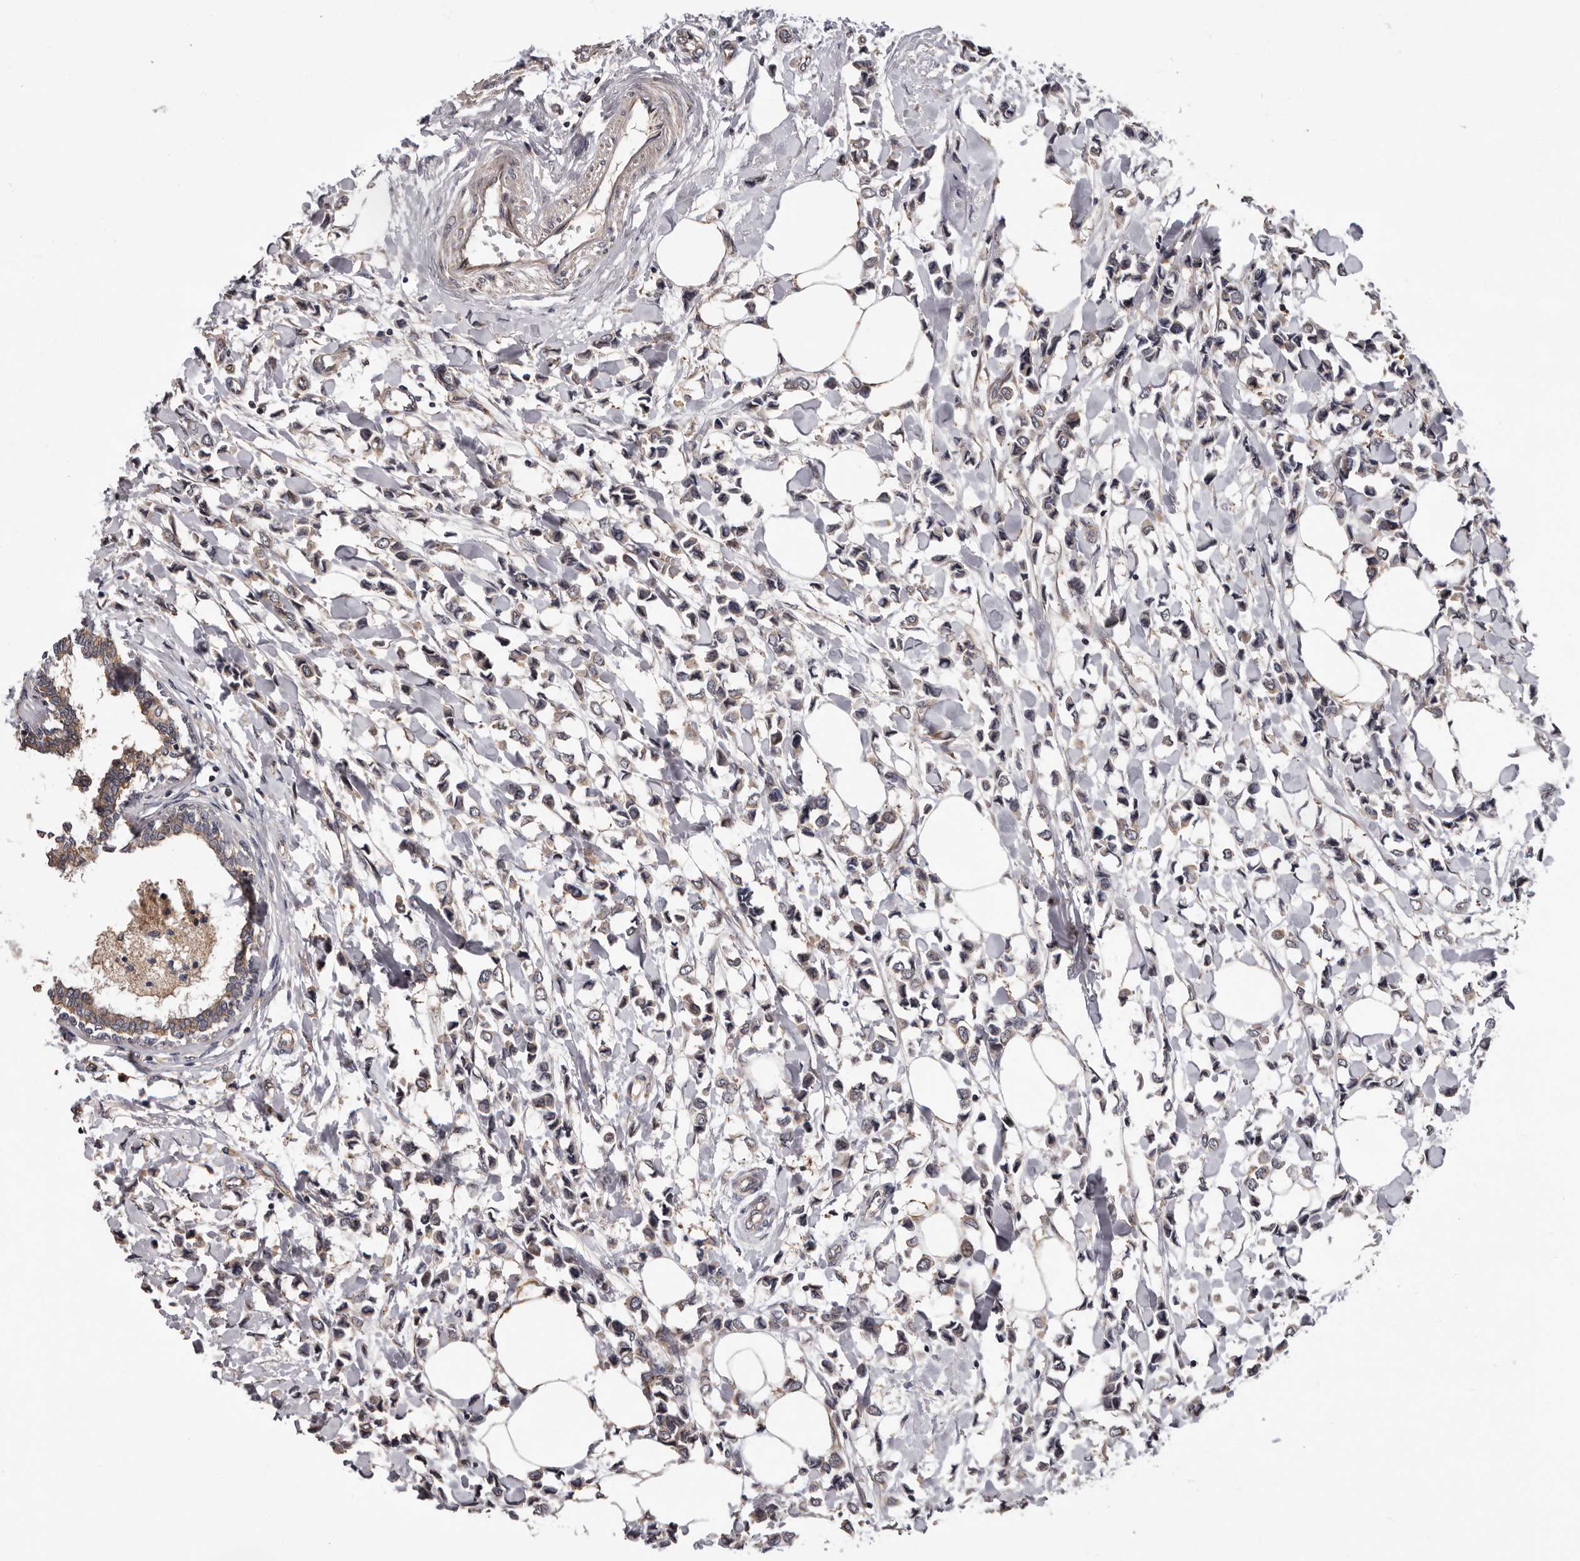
{"staining": {"intensity": "weak", "quantity": "<25%", "location": "cytoplasmic/membranous"}, "tissue": "breast cancer", "cell_type": "Tumor cells", "image_type": "cancer", "snomed": [{"axis": "morphology", "description": "Lobular carcinoma"}, {"axis": "topography", "description": "Breast"}], "caption": "DAB immunohistochemical staining of breast cancer (lobular carcinoma) shows no significant staining in tumor cells.", "gene": "VPS37A", "patient": {"sex": "female", "age": 51}}